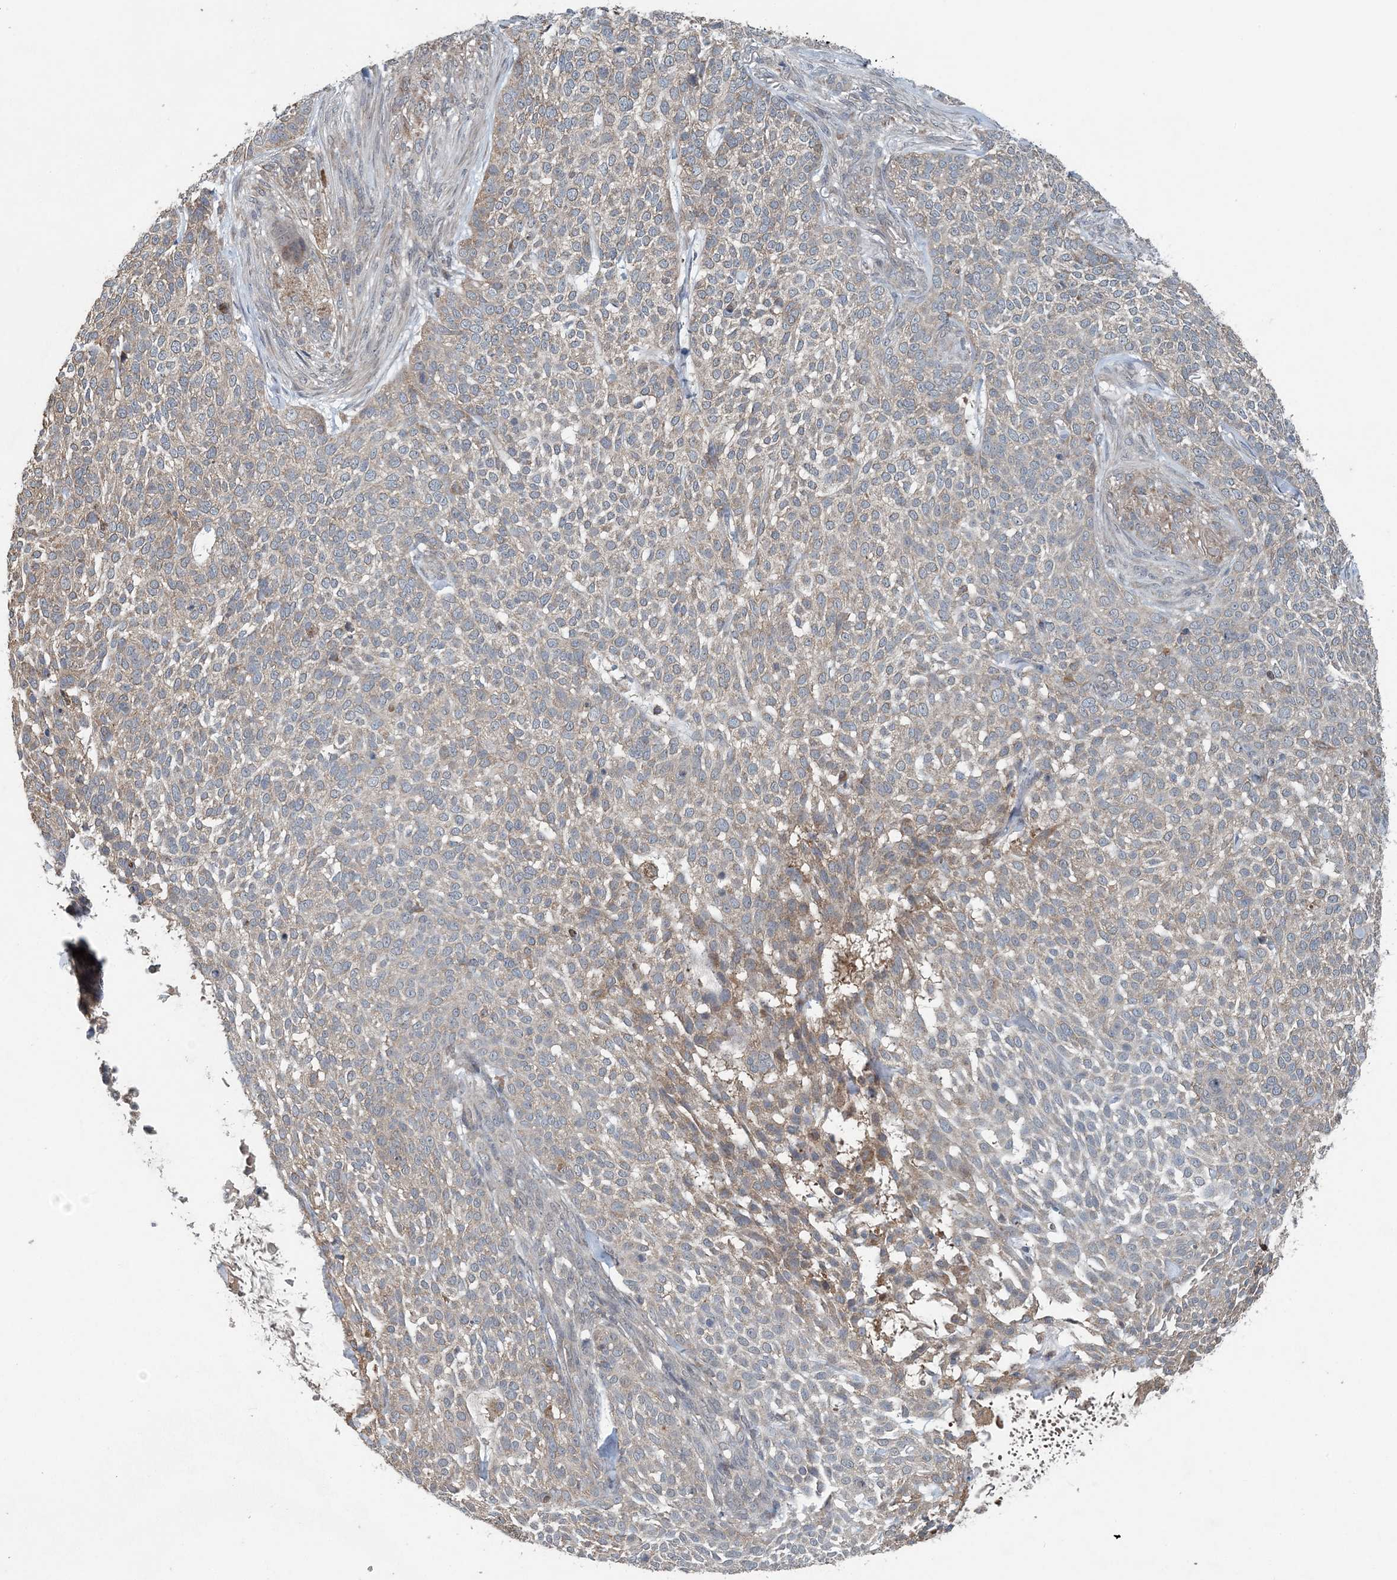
{"staining": {"intensity": "weak", "quantity": ">75%", "location": "cytoplasmic/membranous"}, "tissue": "skin cancer", "cell_type": "Tumor cells", "image_type": "cancer", "snomed": [{"axis": "morphology", "description": "Basal cell carcinoma"}, {"axis": "topography", "description": "Skin"}], "caption": "Tumor cells exhibit low levels of weak cytoplasmic/membranous expression in approximately >75% of cells in human skin cancer (basal cell carcinoma).", "gene": "MYO9B", "patient": {"sex": "female", "age": 64}}